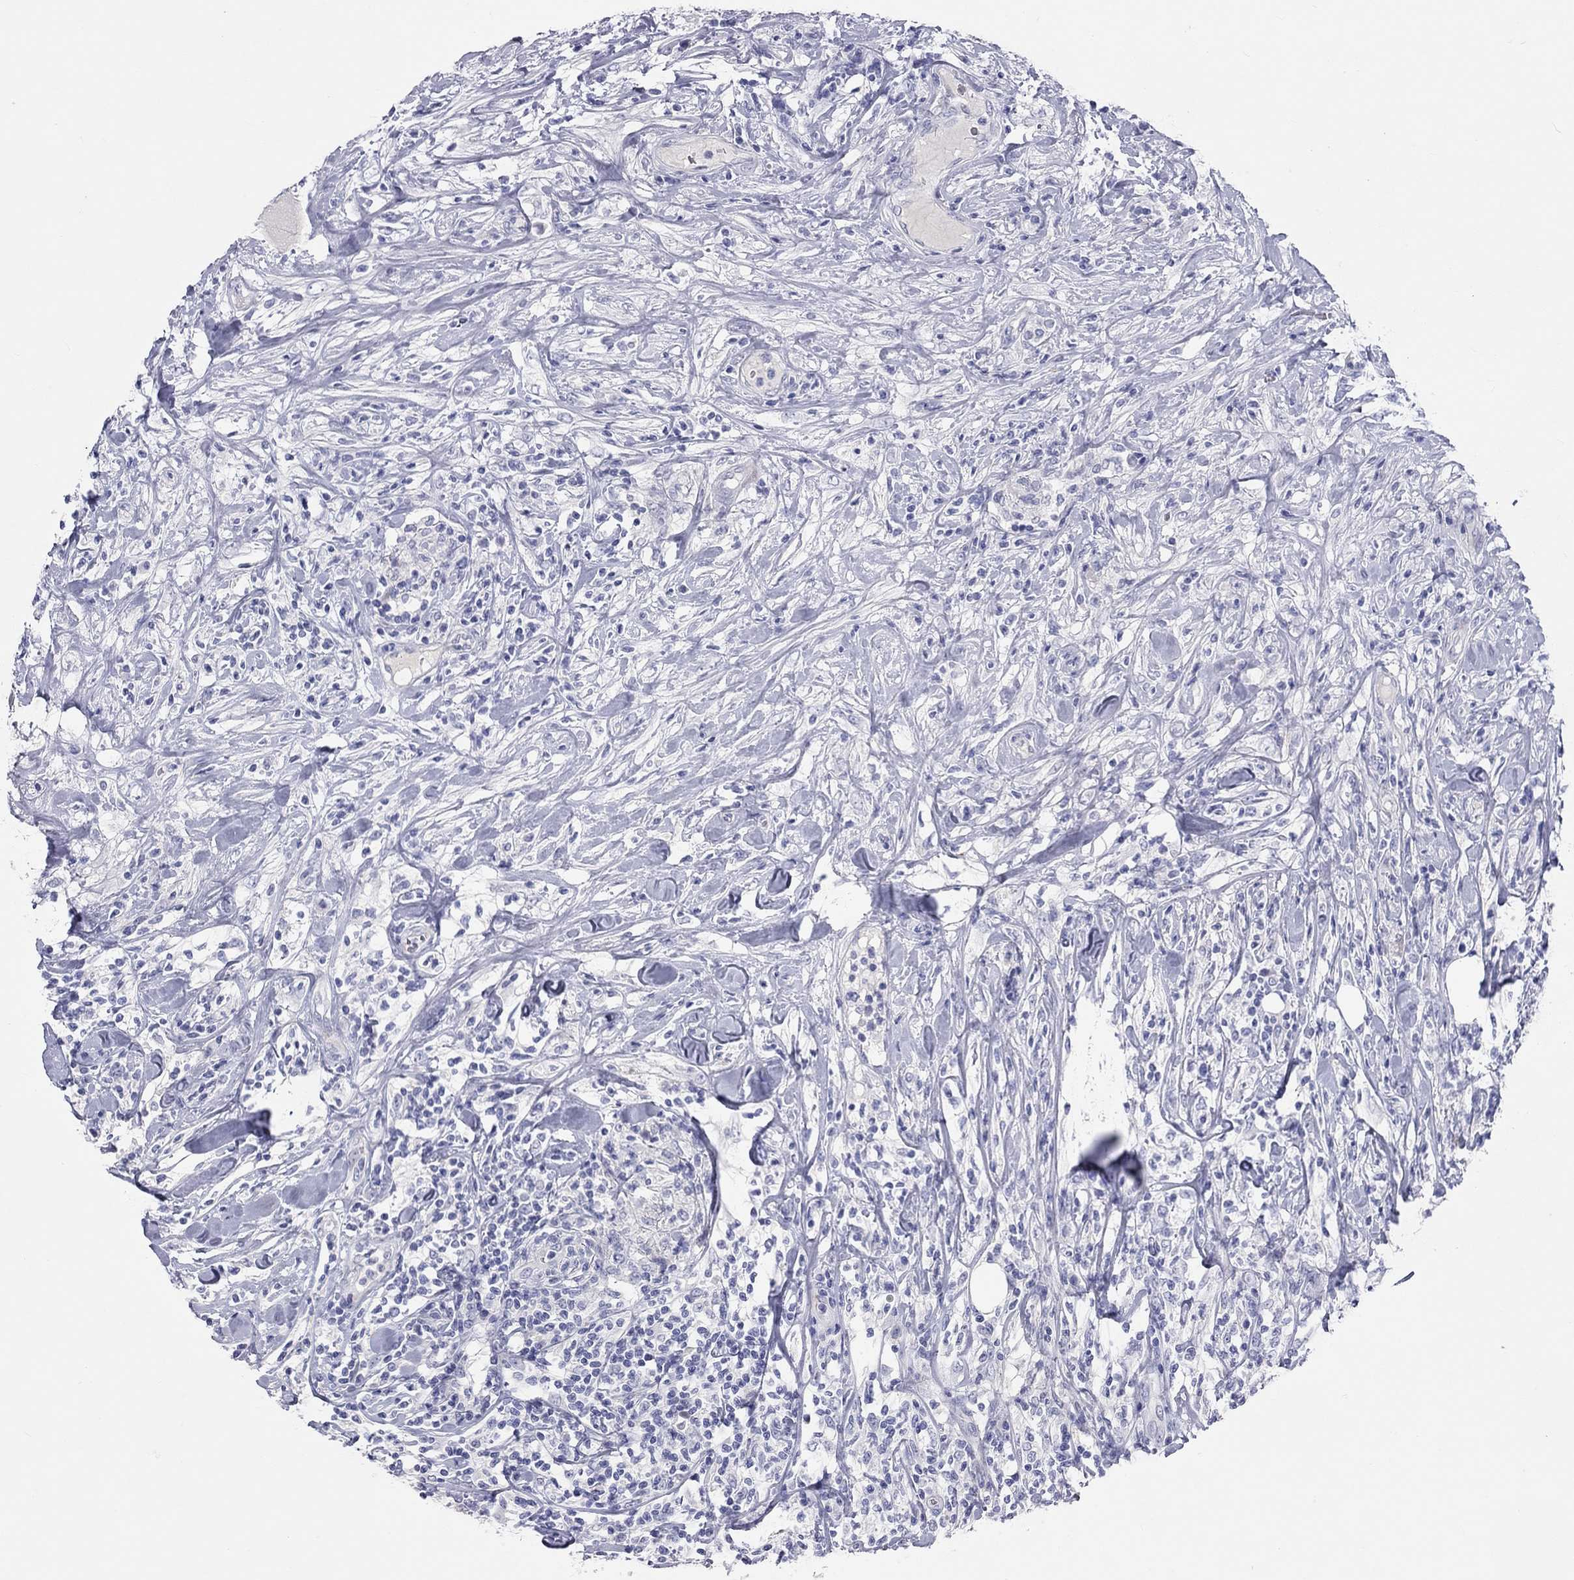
{"staining": {"intensity": "negative", "quantity": "none", "location": "none"}, "tissue": "lymphoma", "cell_type": "Tumor cells", "image_type": "cancer", "snomed": [{"axis": "morphology", "description": "Malignant lymphoma, non-Hodgkin's type, High grade"}, {"axis": "topography", "description": "Lymph node"}], "caption": "There is no significant positivity in tumor cells of lymphoma. (DAB (3,3'-diaminobenzidine) immunohistochemistry (IHC) visualized using brightfield microscopy, high magnification).", "gene": "PCDHGC5", "patient": {"sex": "female", "age": 84}}